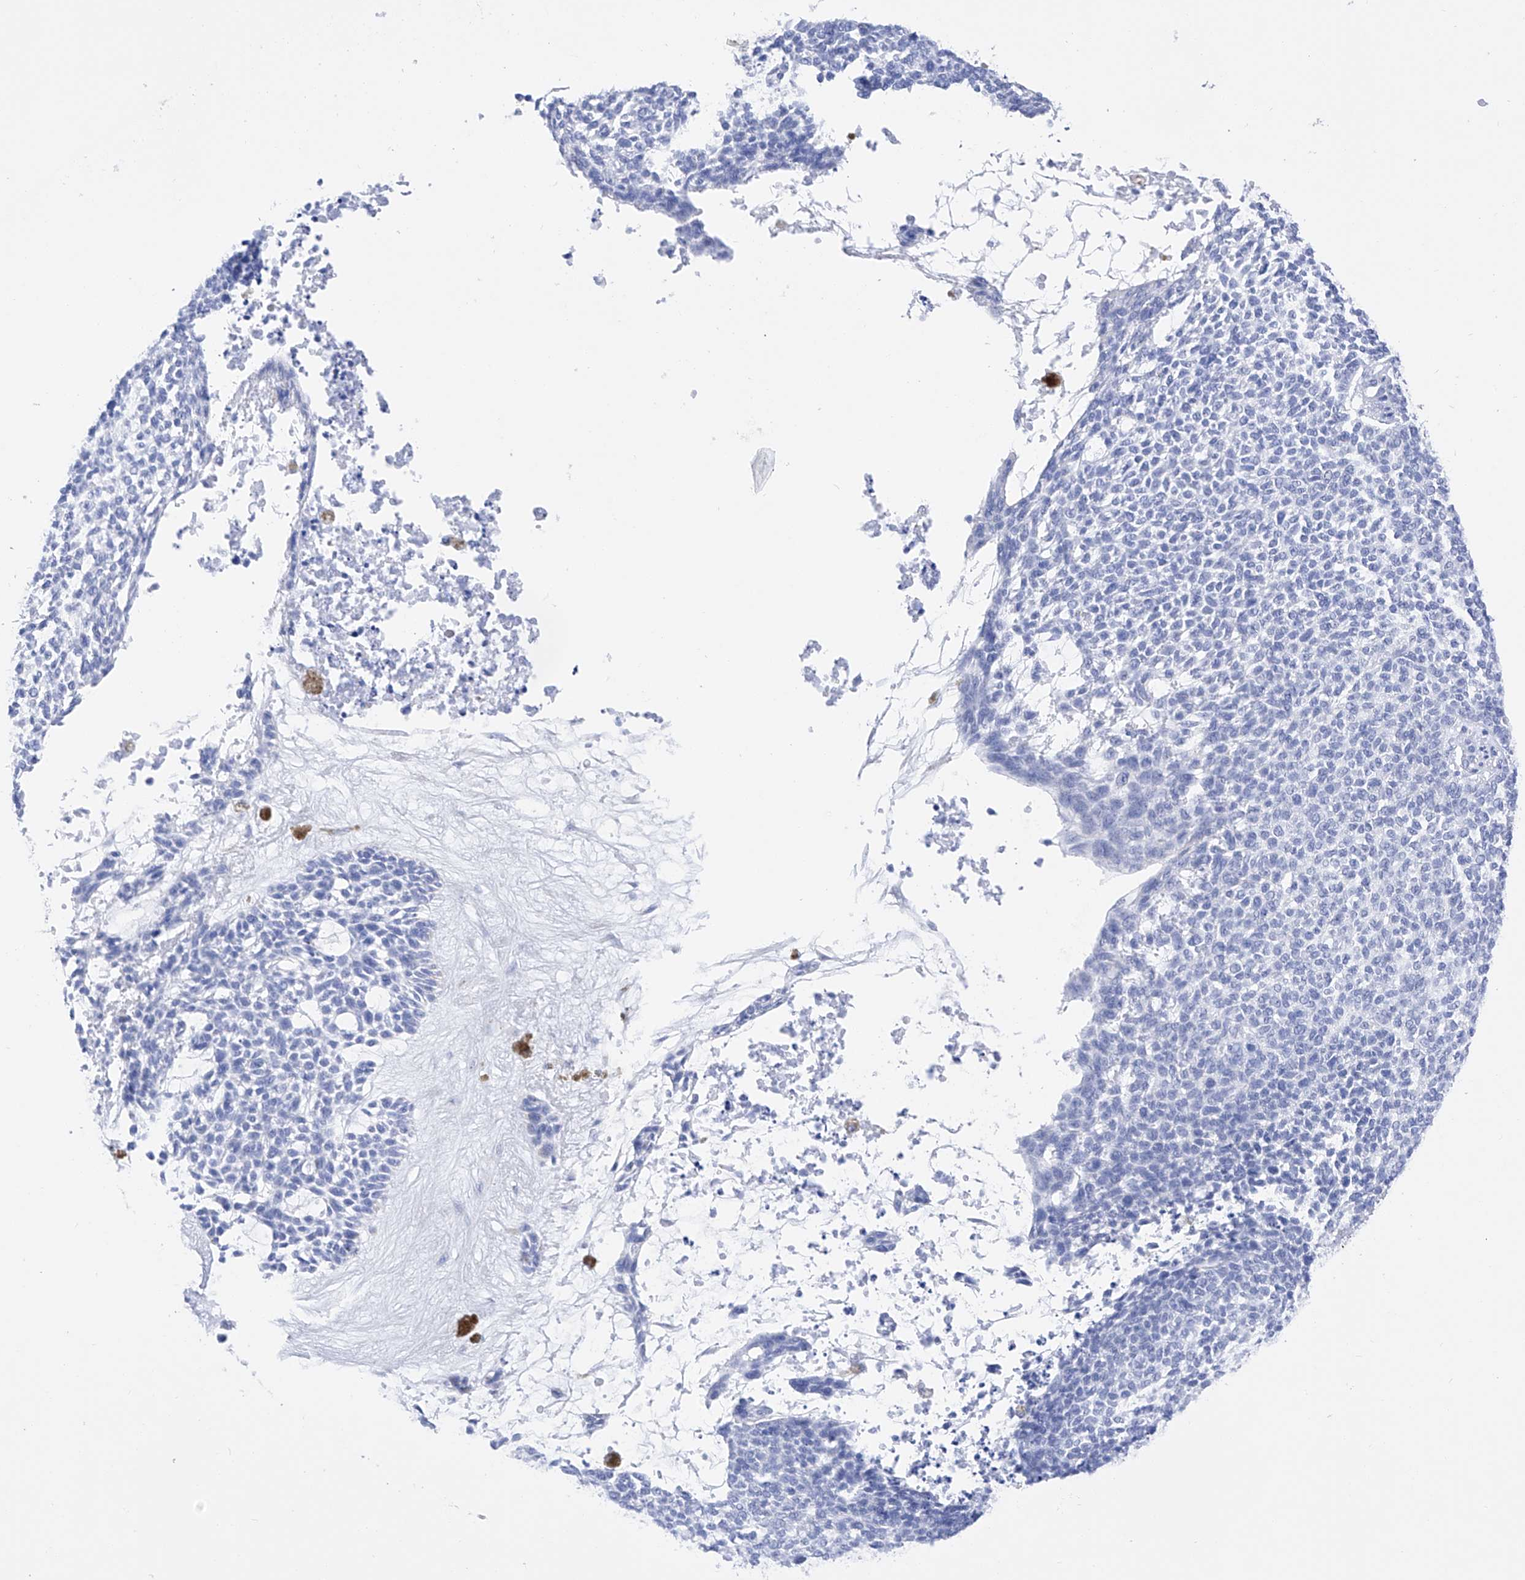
{"staining": {"intensity": "negative", "quantity": "none", "location": "none"}, "tissue": "skin cancer", "cell_type": "Tumor cells", "image_type": "cancer", "snomed": [{"axis": "morphology", "description": "Basal cell carcinoma"}, {"axis": "topography", "description": "Skin"}], "caption": "Immunohistochemistry (IHC) micrograph of skin basal cell carcinoma stained for a protein (brown), which exhibits no positivity in tumor cells. The staining was performed using DAB to visualize the protein expression in brown, while the nuclei were stained in blue with hematoxylin (Magnification: 20x).", "gene": "FLG", "patient": {"sex": "female", "age": 84}}